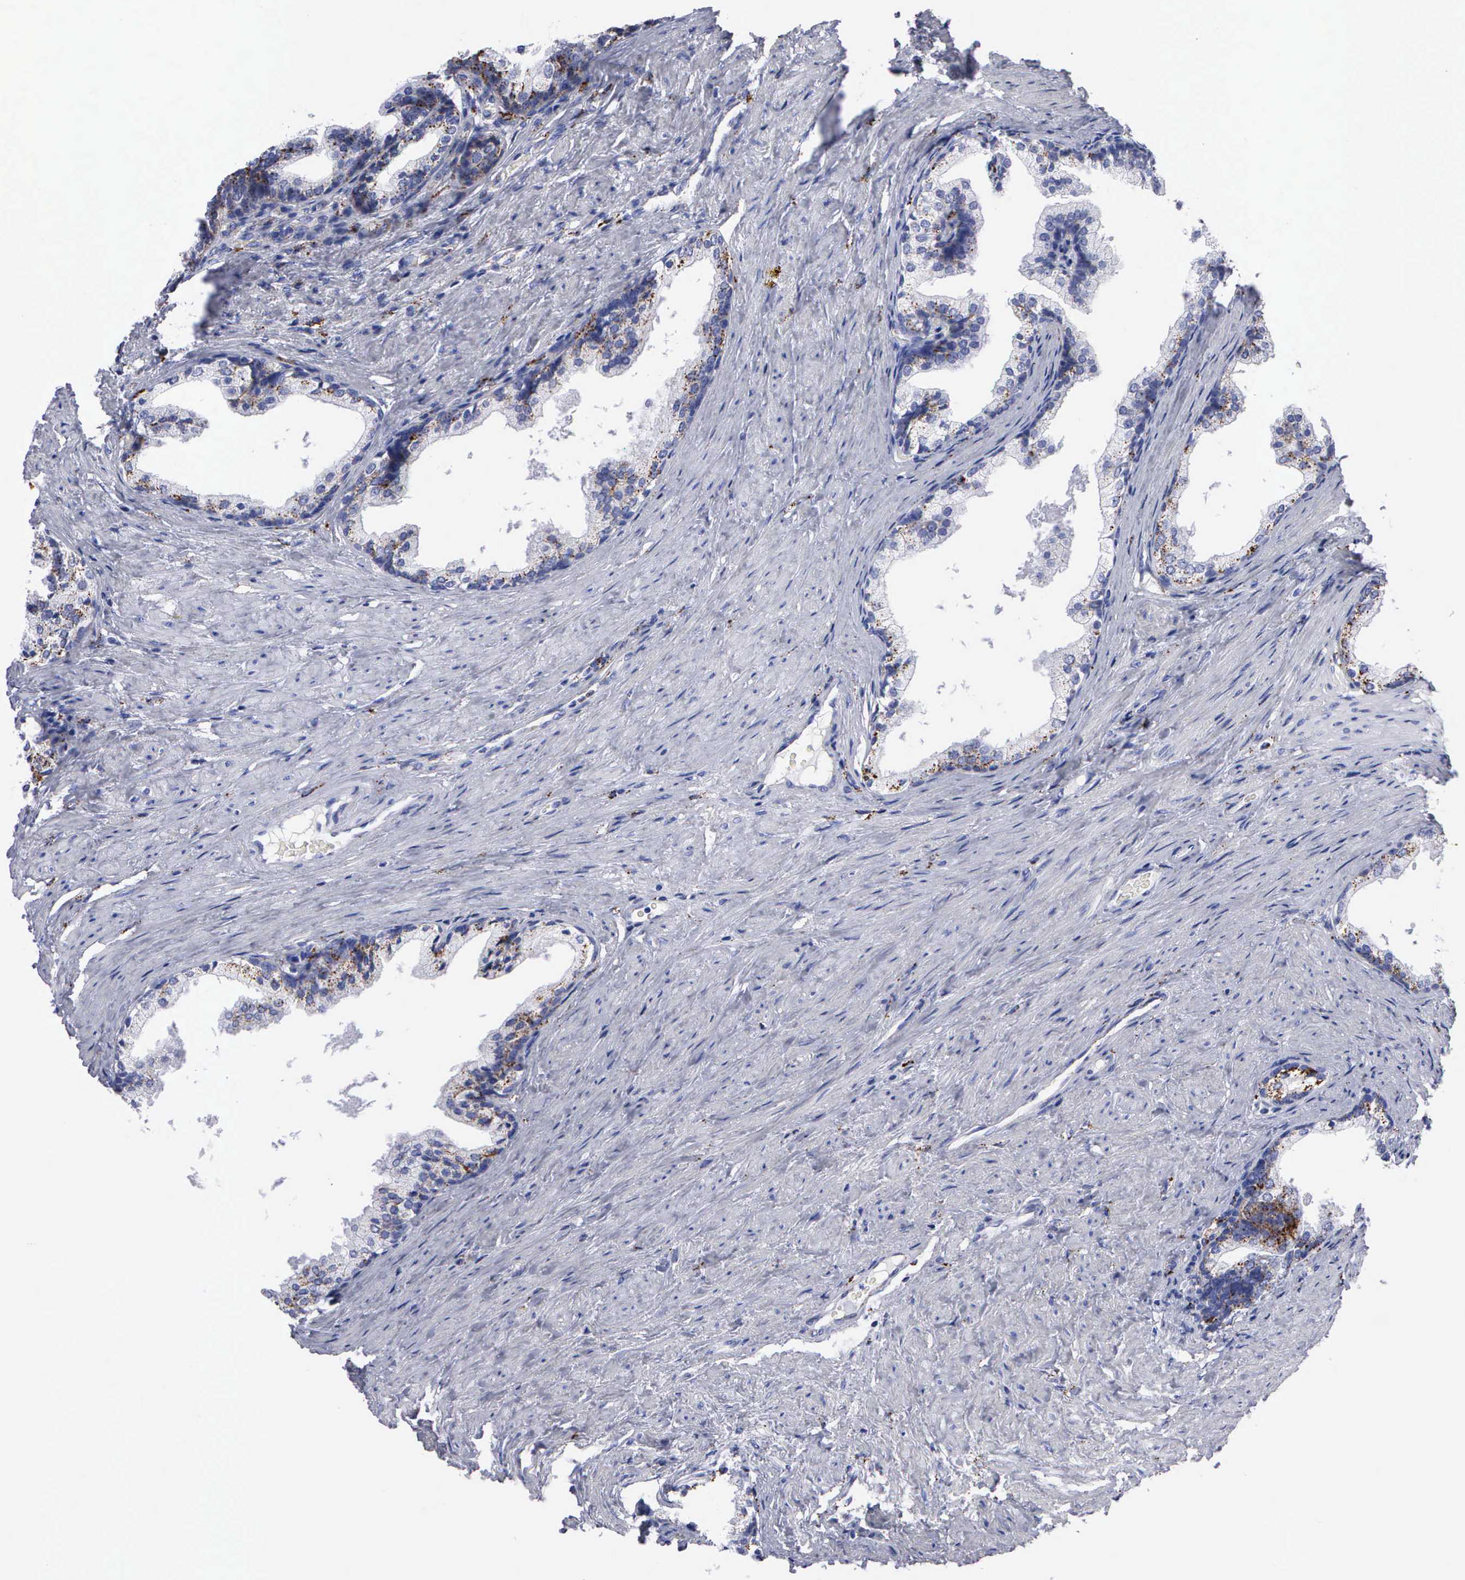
{"staining": {"intensity": "moderate", "quantity": "25%-75%", "location": "cytoplasmic/membranous"}, "tissue": "prostate cancer", "cell_type": "Tumor cells", "image_type": "cancer", "snomed": [{"axis": "morphology", "description": "Adenocarcinoma, Medium grade"}, {"axis": "topography", "description": "Prostate"}], "caption": "An IHC image of tumor tissue is shown. Protein staining in brown highlights moderate cytoplasmic/membranous positivity in adenocarcinoma (medium-grade) (prostate) within tumor cells.", "gene": "CTSH", "patient": {"sex": "male", "age": 60}}